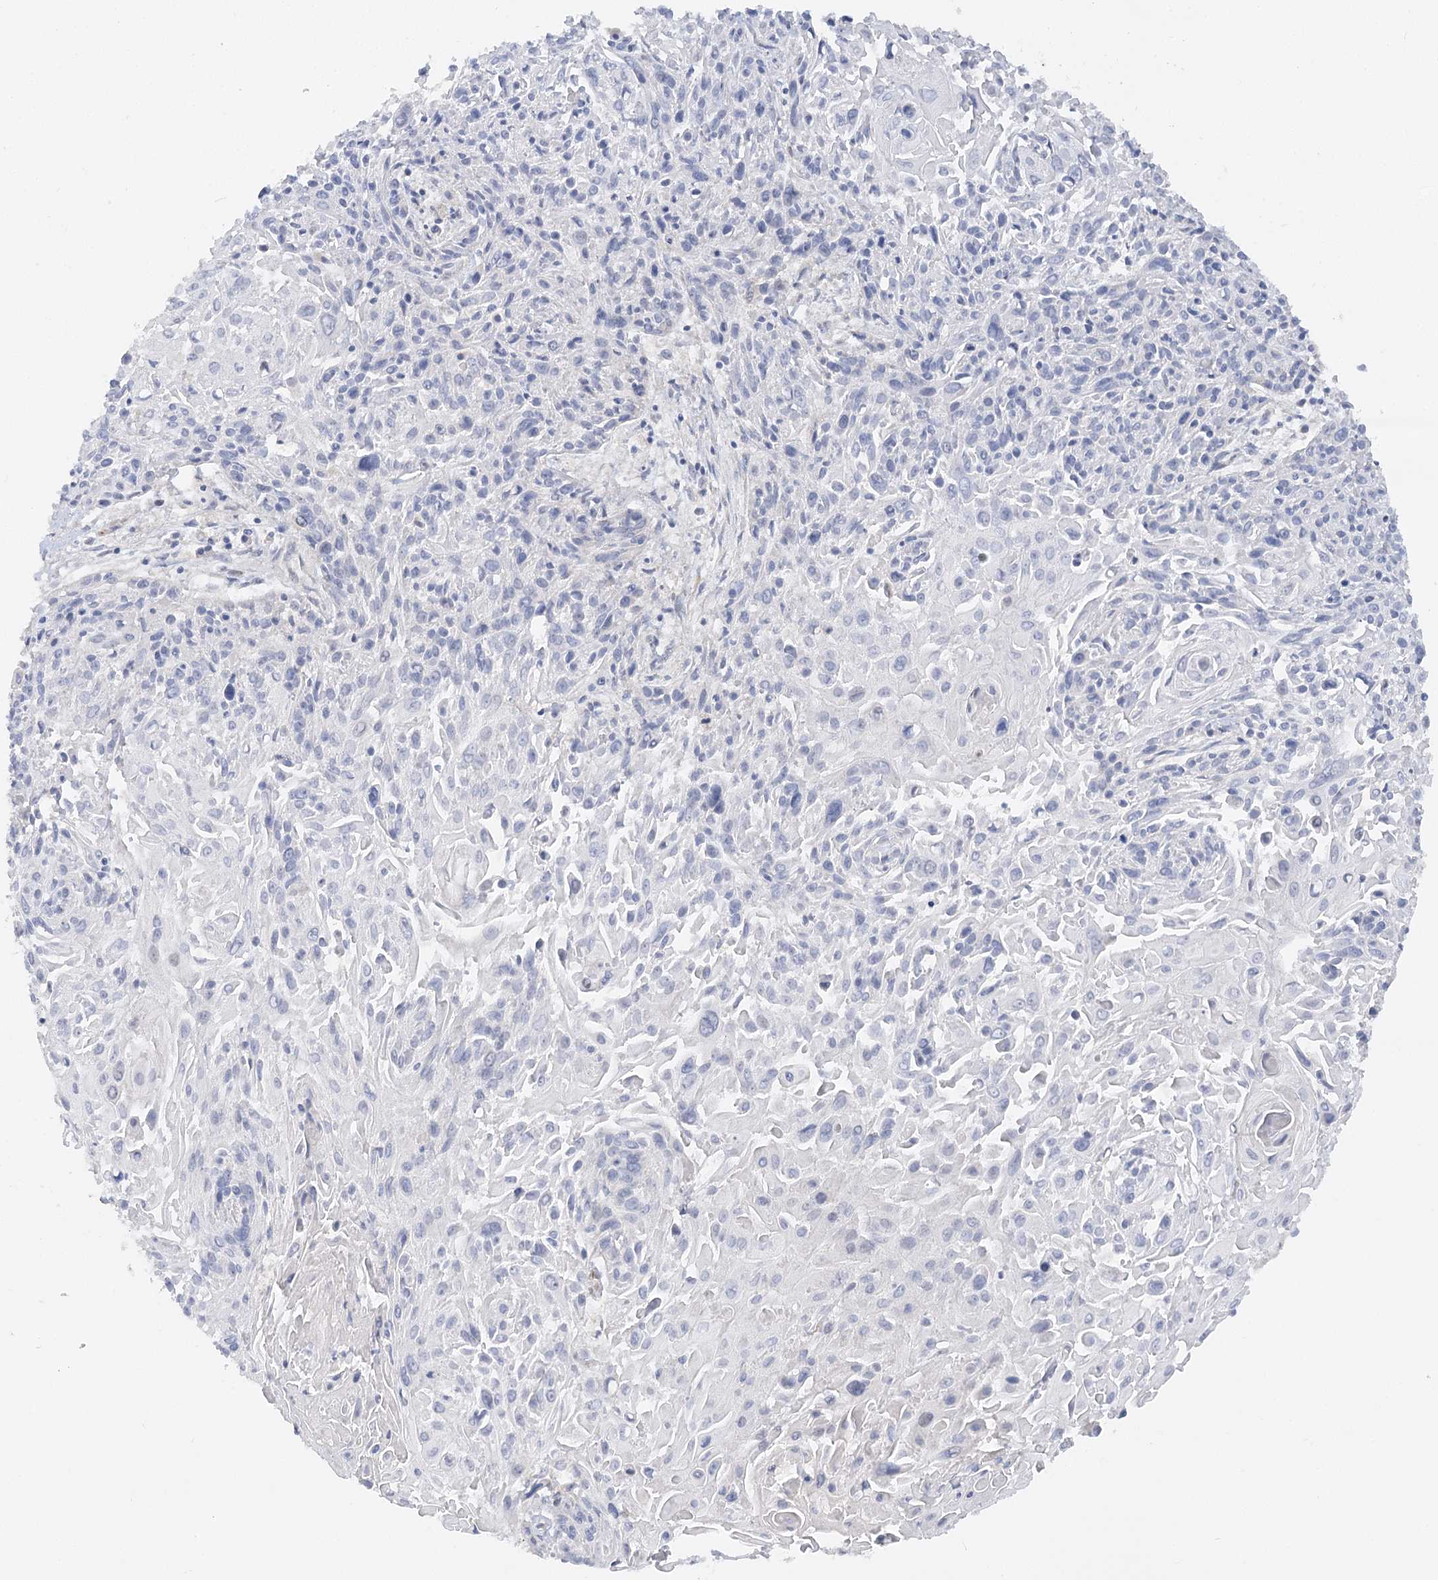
{"staining": {"intensity": "negative", "quantity": "none", "location": "none"}, "tissue": "cervical cancer", "cell_type": "Tumor cells", "image_type": "cancer", "snomed": [{"axis": "morphology", "description": "Squamous cell carcinoma, NOS"}, {"axis": "topography", "description": "Cervix"}], "caption": "Immunohistochemistry (IHC) of cervical cancer reveals no positivity in tumor cells.", "gene": "NELL2", "patient": {"sex": "female", "age": 51}}